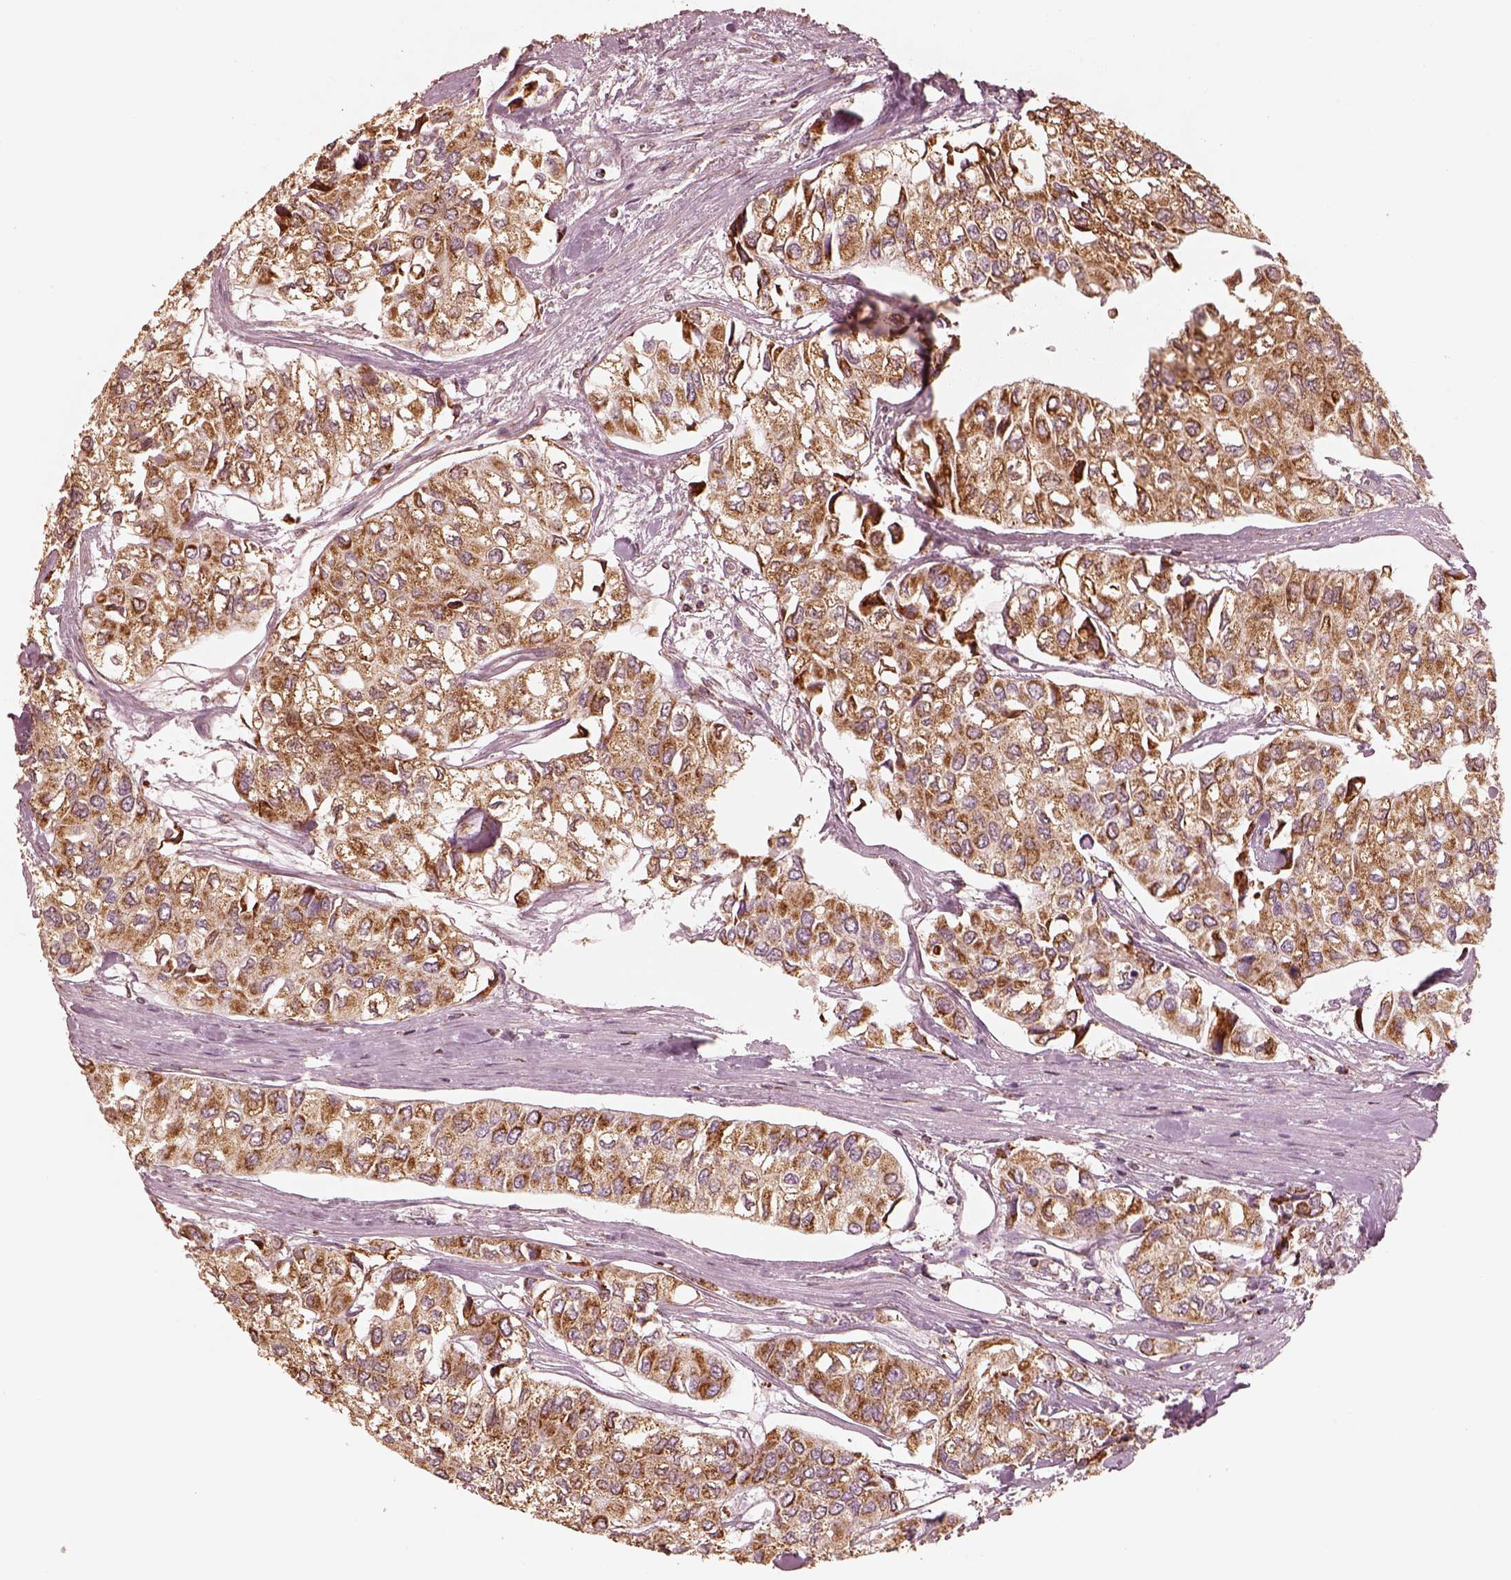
{"staining": {"intensity": "strong", "quantity": ">75%", "location": "cytoplasmic/membranous"}, "tissue": "urothelial cancer", "cell_type": "Tumor cells", "image_type": "cancer", "snomed": [{"axis": "morphology", "description": "Urothelial carcinoma, High grade"}, {"axis": "topography", "description": "Urinary bladder"}], "caption": "Immunohistochemical staining of human high-grade urothelial carcinoma exhibits high levels of strong cytoplasmic/membranous protein expression in about >75% of tumor cells. Nuclei are stained in blue.", "gene": "ENTPD6", "patient": {"sex": "male", "age": 73}}